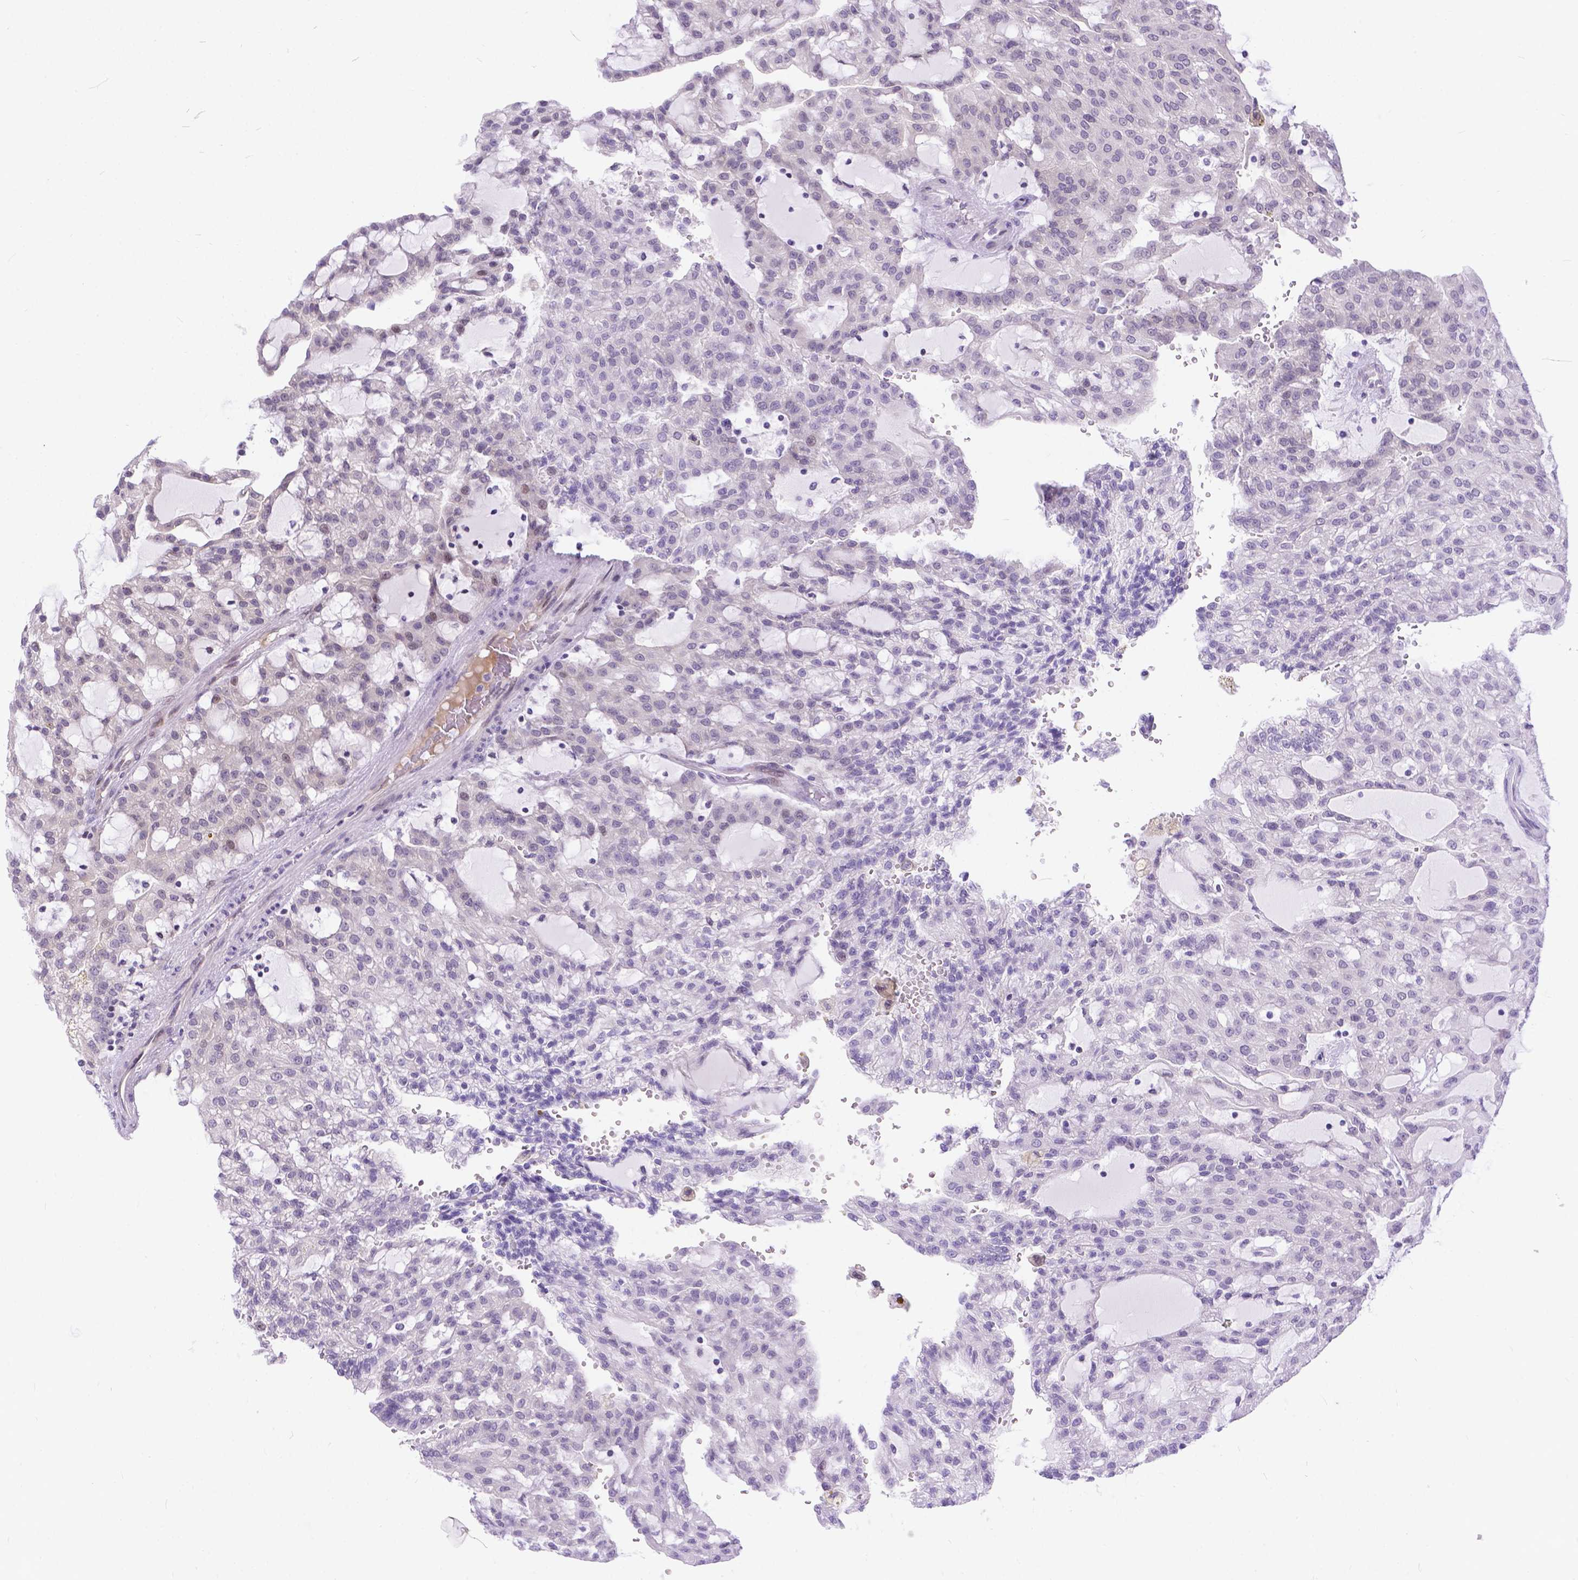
{"staining": {"intensity": "weak", "quantity": "<25%", "location": "cytoplasmic/membranous"}, "tissue": "renal cancer", "cell_type": "Tumor cells", "image_type": "cancer", "snomed": [{"axis": "morphology", "description": "Adenocarcinoma, NOS"}, {"axis": "topography", "description": "Kidney"}], "caption": "DAB (3,3'-diaminobenzidine) immunohistochemical staining of renal cancer (adenocarcinoma) displays no significant positivity in tumor cells.", "gene": "FAM124B", "patient": {"sex": "male", "age": 63}}